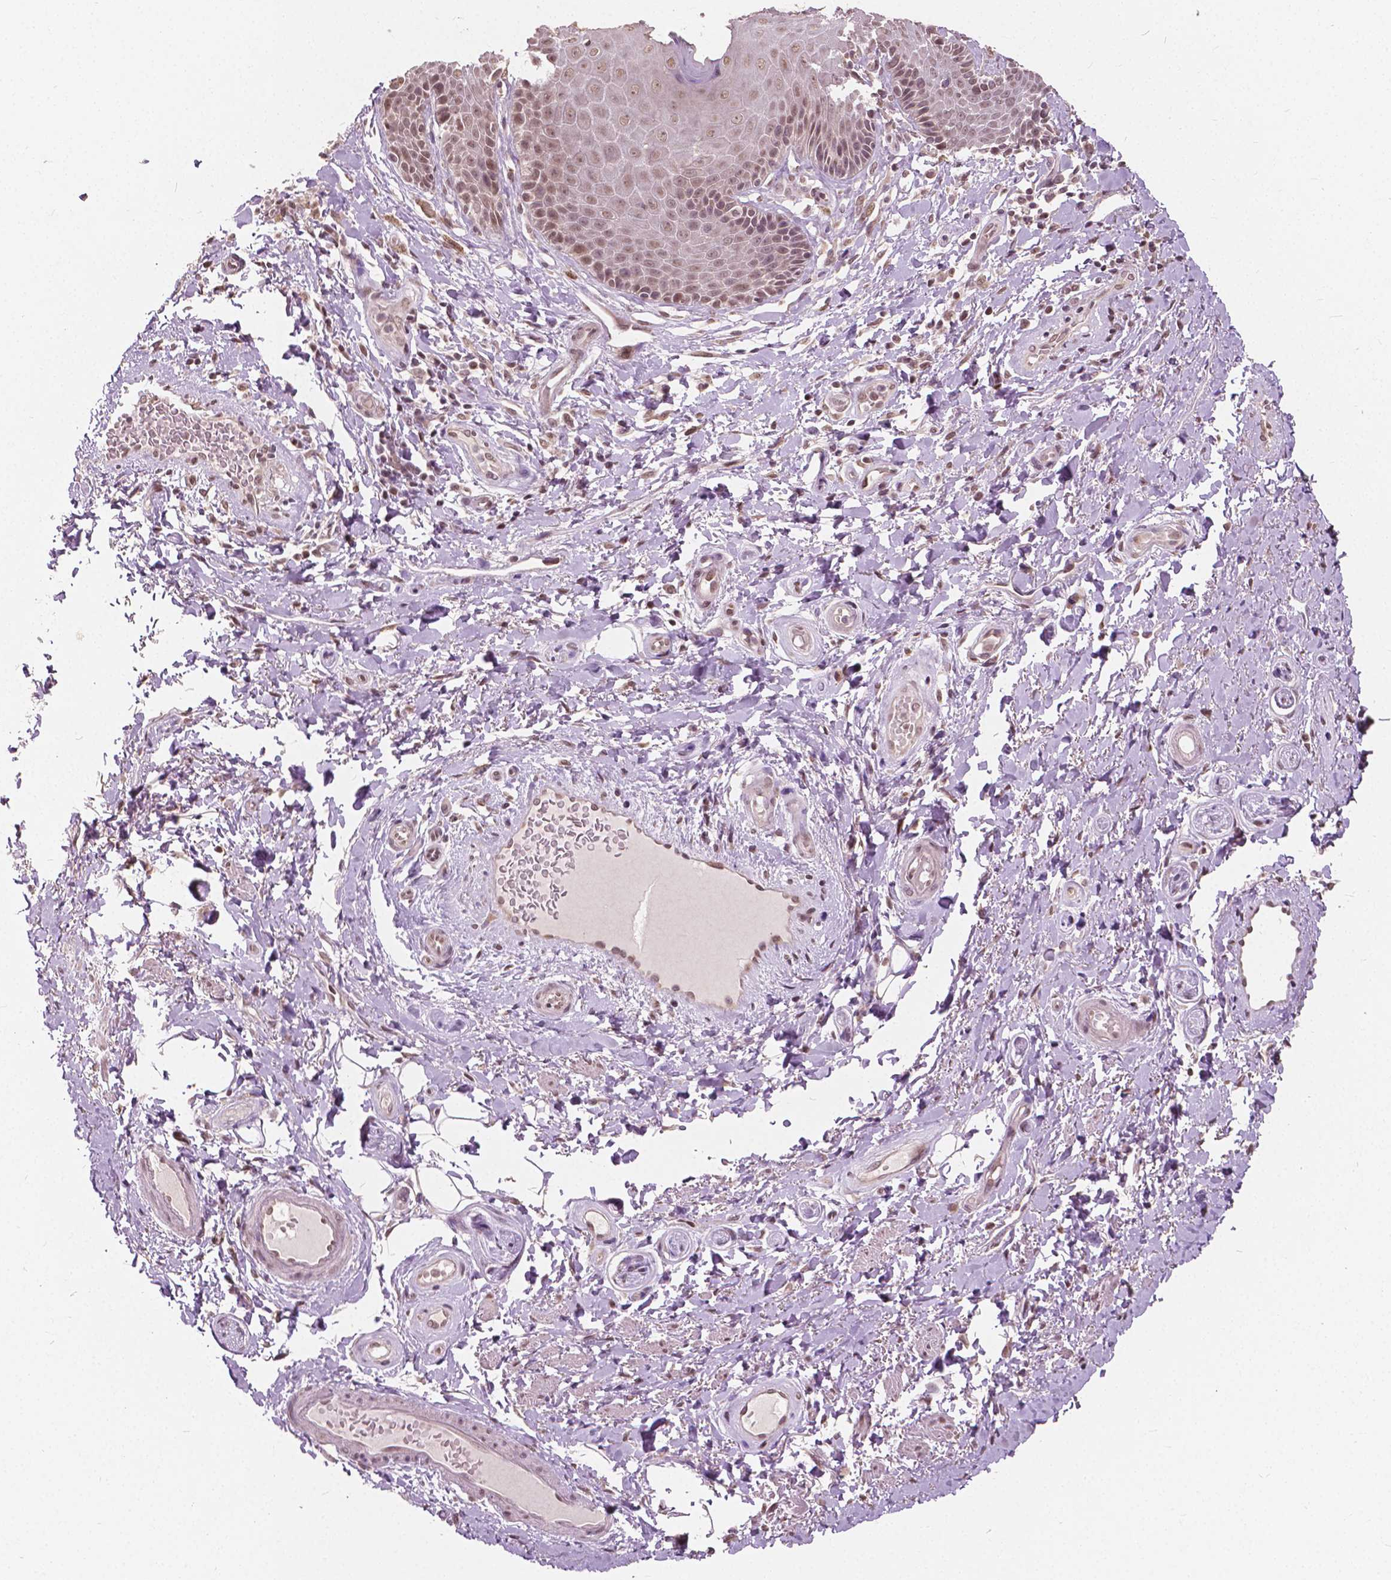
{"staining": {"intensity": "moderate", "quantity": ">75%", "location": "nuclear"}, "tissue": "skin", "cell_type": "Epidermal cells", "image_type": "normal", "snomed": [{"axis": "morphology", "description": "Normal tissue, NOS"}, {"axis": "topography", "description": "Anal"}, {"axis": "topography", "description": "Peripheral nerve tissue"}], "caption": "Normal skin exhibits moderate nuclear staining in about >75% of epidermal cells, visualized by immunohistochemistry.", "gene": "HOXA10", "patient": {"sex": "male", "age": 51}}